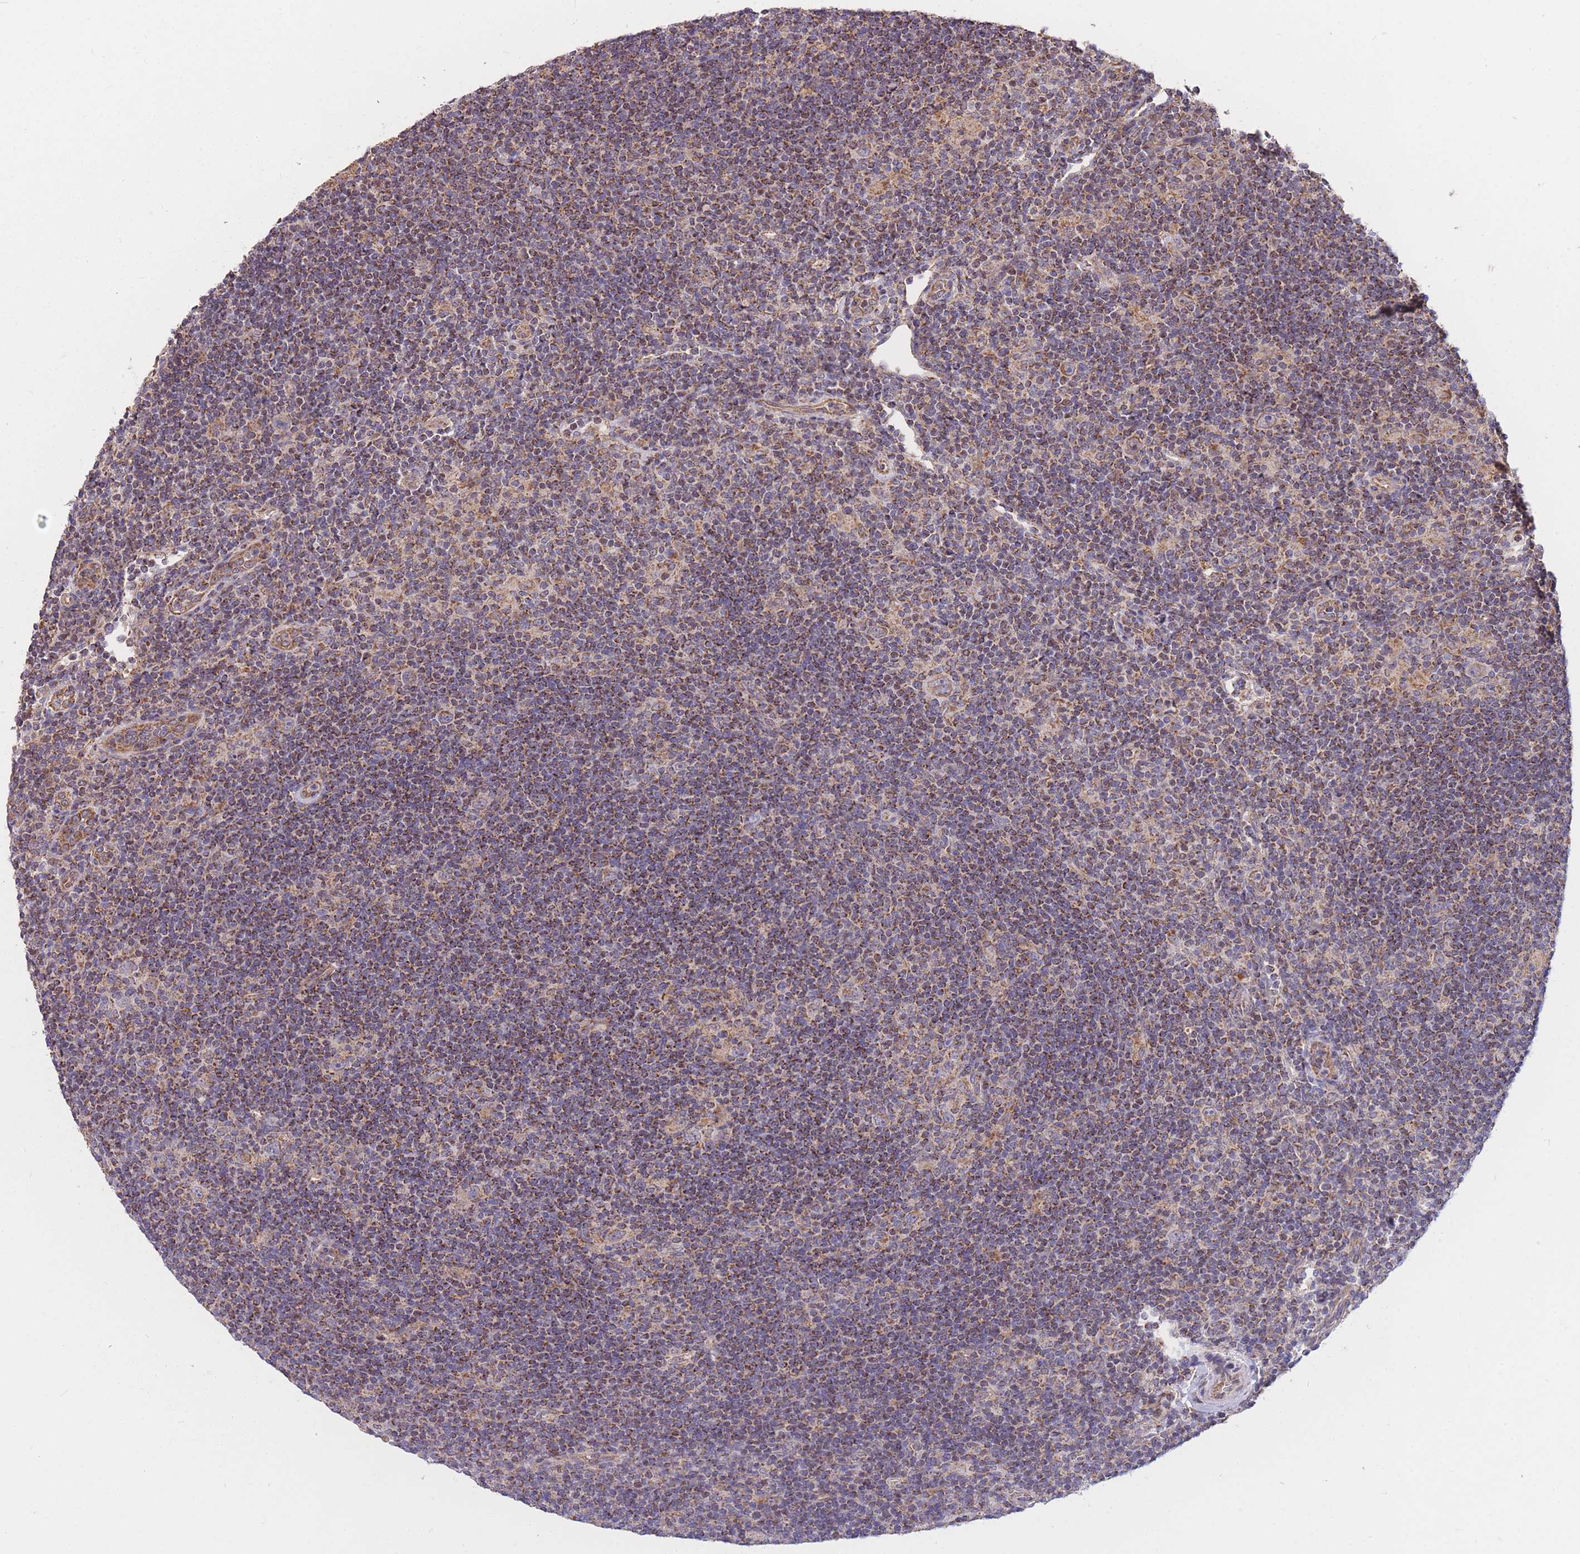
{"staining": {"intensity": "moderate", "quantity": ">75%", "location": "cytoplasmic/membranous"}, "tissue": "lymphoma", "cell_type": "Tumor cells", "image_type": "cancer", "snomed": [{"axis": "morphology", "description": "Hodgkin's disease, NOS"}, {"axis": "topography", "description": "Lymph node"}], "caption": "The micrograph shows immunohistochemical staining of Hodgkin's disease. There is moderate cytoplasmic/membranous expression is present in approximately >75% of tumor cells.", "gene": "PTPMT1", "patient": {"sex": "female", "age": 57}}